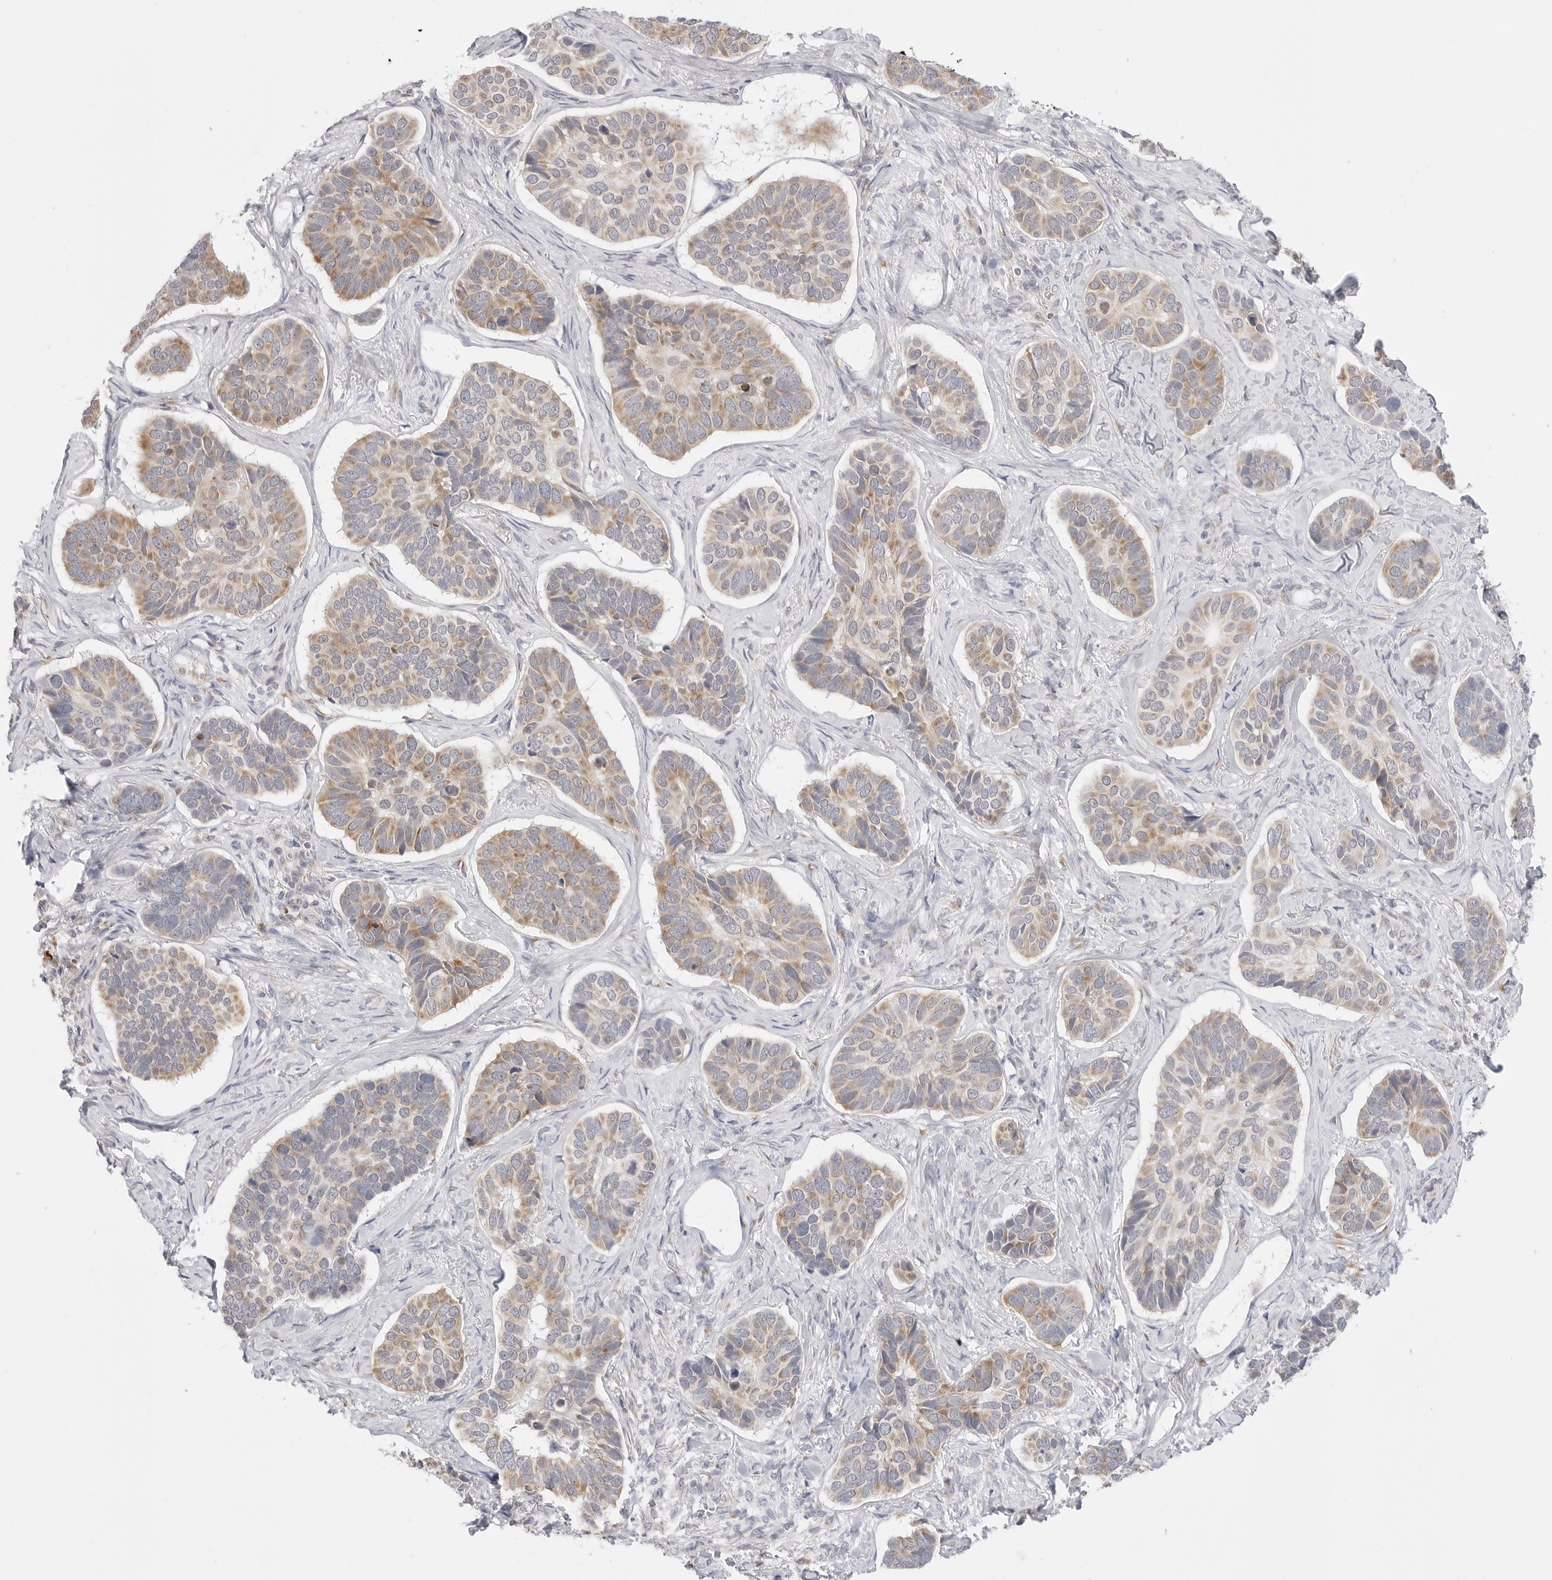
{"staining": {"intensity": "moderate", "quantity": "<25%", "location": "cytoplasmic/membranous"}, "tissue": "skin cancer", "cell_type": "Tumor cells", "image_type": "cancer", "snomed": [{"axis": "morphology", "description": "Basal cell carcinoma"}, {"axis": "topography", "description": "Skin"}], "caption": "The histopathology image displays immunohistochemical staining of skin cancer (basal cell carcinoma). There is moderate cytoplasmic/membranous expression is identified in approximately <25% of tumor cells.", "gene": "RPN1", "patient": {"sex": "male", "age": 62}}